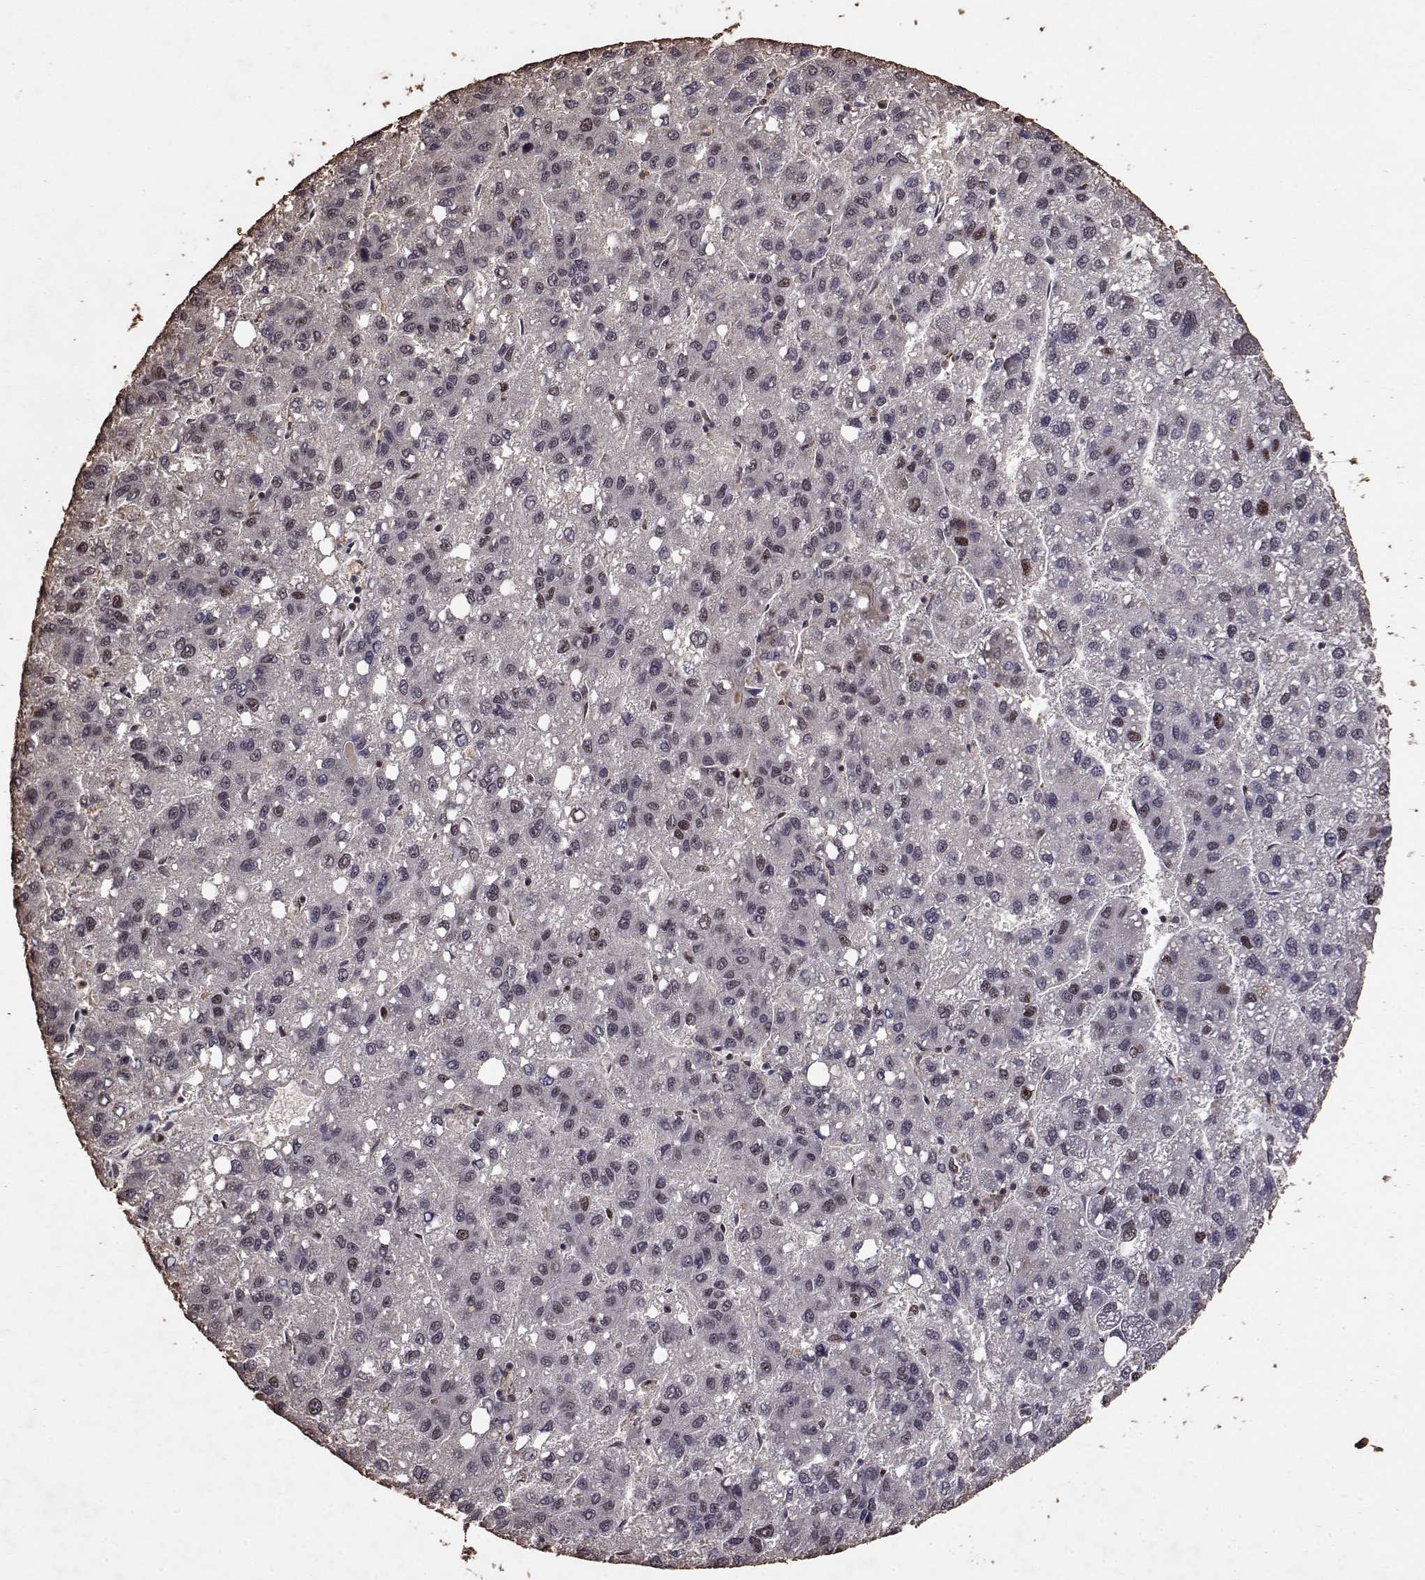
{"staining": {"intensity": "weak", "quantity": "25%-75%", "location": "nuclear"}, "tissue": "liver cancer", "cell_type": "Tumor cells", "image_type": "cancer", "snomed": [{"axis": "morphology", "description": "Carcinoma, Hepatocellular, NOS"}, {"axis": "topography", "description": "Liver"}], "caption": "Tumor cells display weak nuclear positivity in approximately 25%-75% of cells in hepatocellular carcinoma (liver).", "gene": "TOE1", "patient": {"sex": "female", "age": 82}}